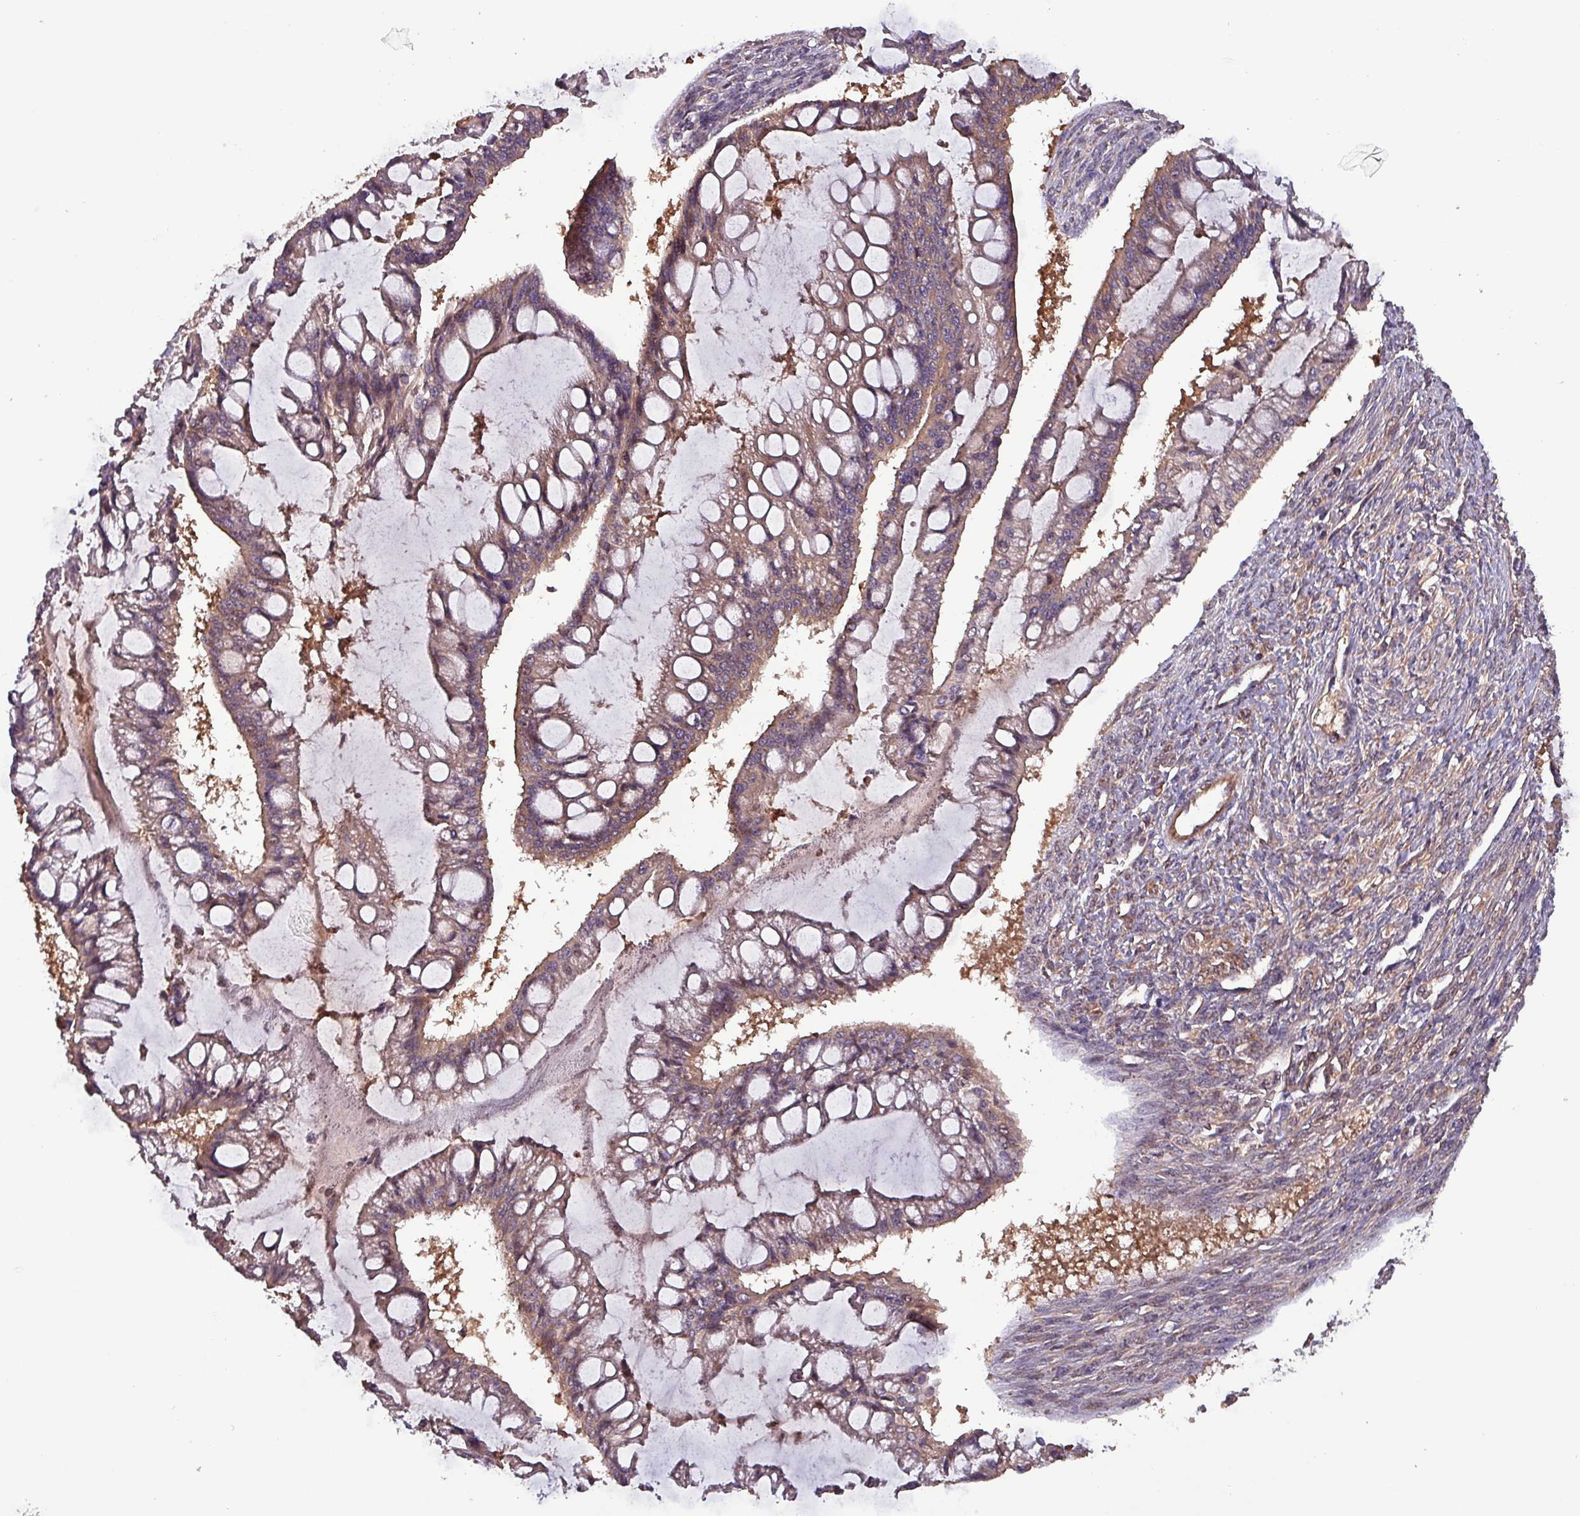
{"staining": {"intensity": "weak", "quantity": "25%-75%", "location": "cytoplasmic/membranous"}, "tissue": "ovarian cancer", "cell_type": "Tumor cells", "image_type": "cancer", "snomed": [{"axis": "morphology", "description": "Cystadenocarcinoma, mucinous, NOS"}, {"axis": "topography", "description": "Ovary"}], "caption": "Immunohistochemistry staining of mucinous cystadenocarcinoma (ovarian), which exhibits low levels of weak cytoplasmic/membranous staining in approximately 25%-75% of tumor cells indicating weak cytoplasmic/membranous protein positivity. The staining was performed using DAB (brown) for protein detection and nuclei were counterstained in hematoxylin (blue).", "gene": "PAFAH1B2", "patient": {"sex": "female", "age": 73}}